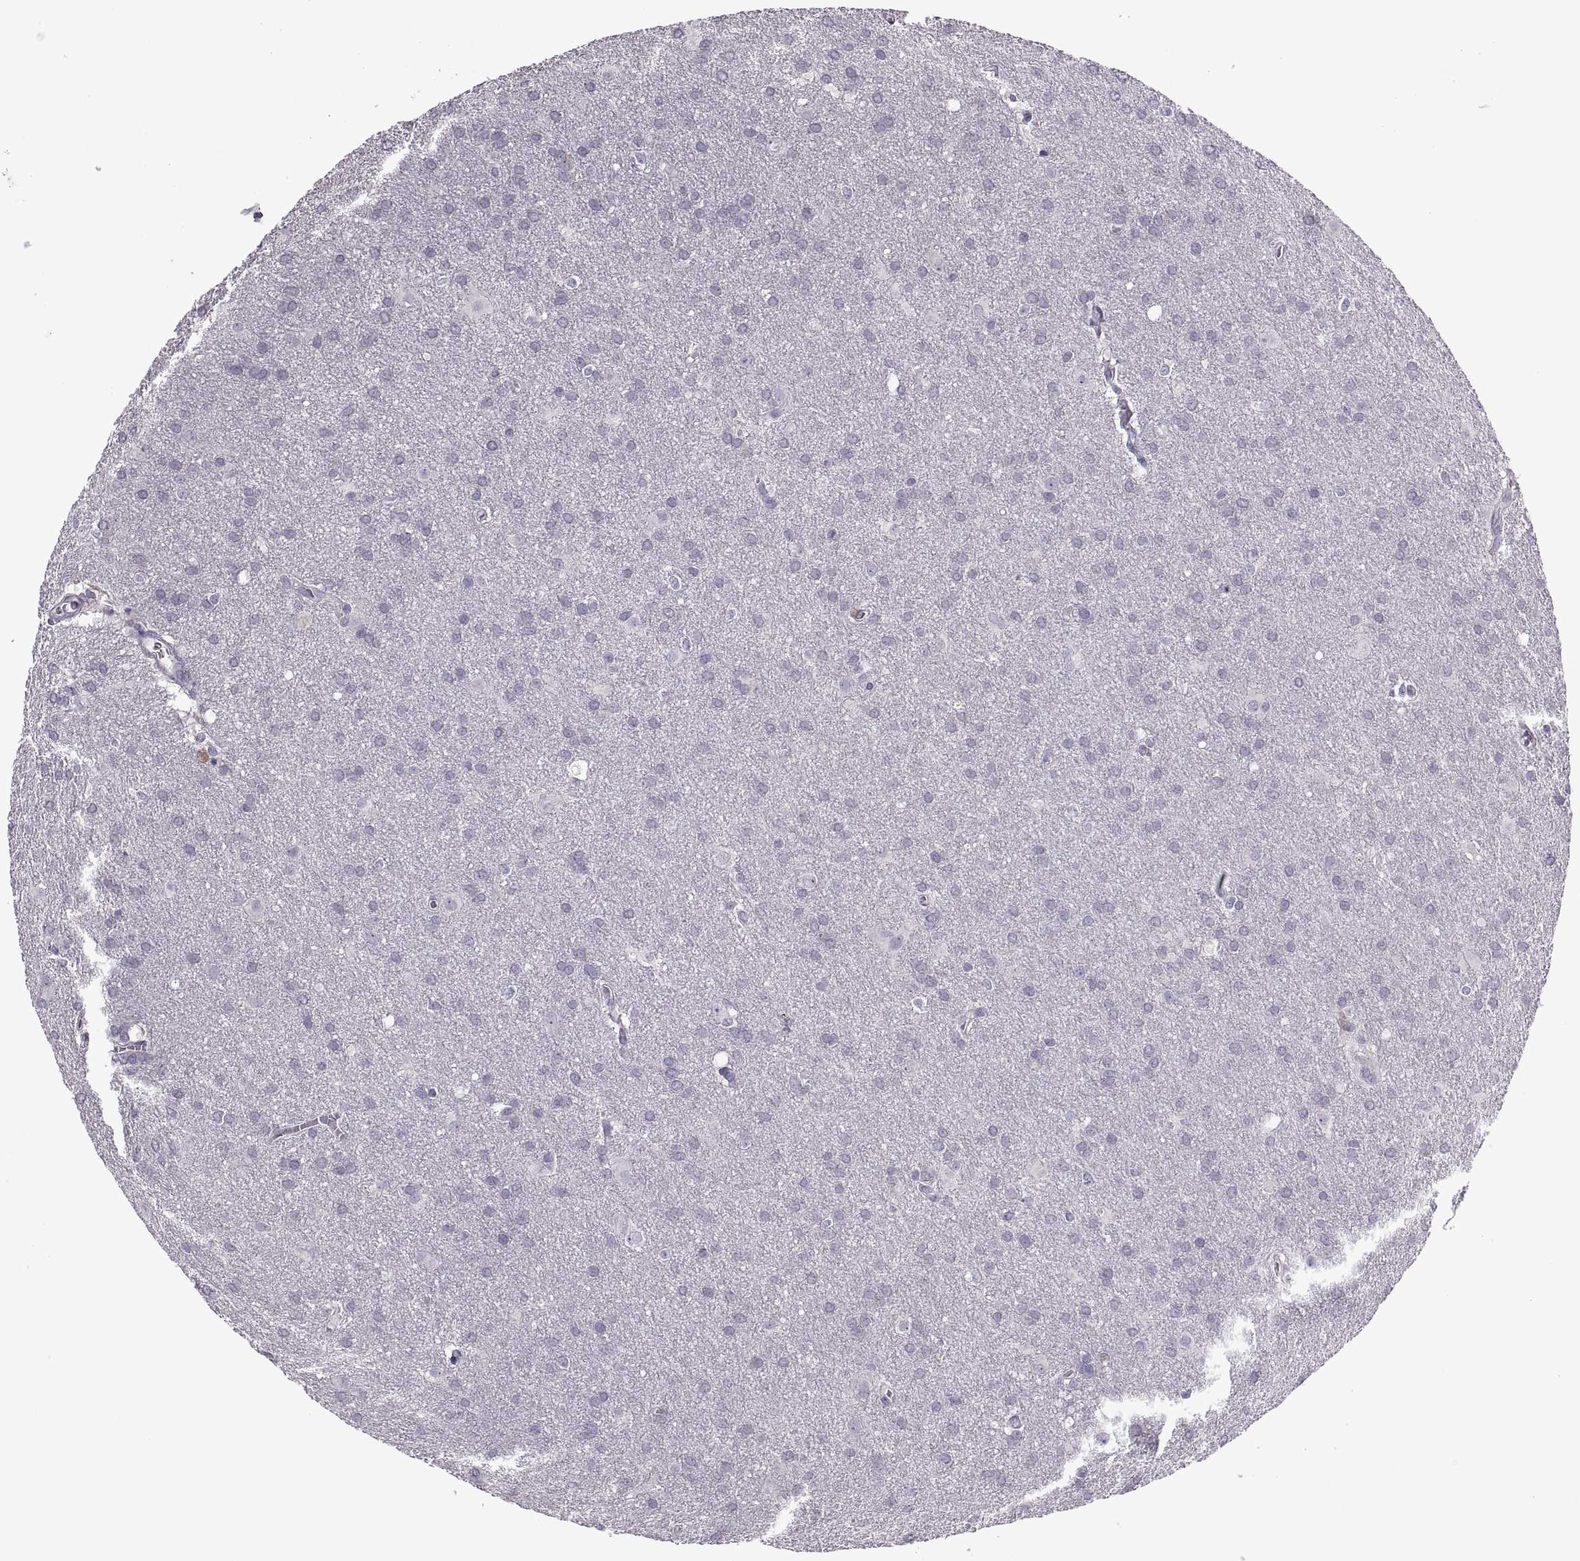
{"staining": {"intensity": "negative", "quantity": "none", "location": "none"}, "tissue": "glioma", "cell_type": "Tumor cells", "image_type": "cancer", "snomed": [{"axis": "morphology", "description": "Glioma, malignant, Low grade"}, {"axis": "topography", "description": "Brain"}], "caption": "Glioma was stained to show a protein in brown. There is no significant positivity in tumor cells. (Stains: DAB IHC with hematoxylin counter stain, Microscopy: brightfield microscopy at high magnification).", "gene": "LETM2", "patient": {"sex": "male", "age": 58}}